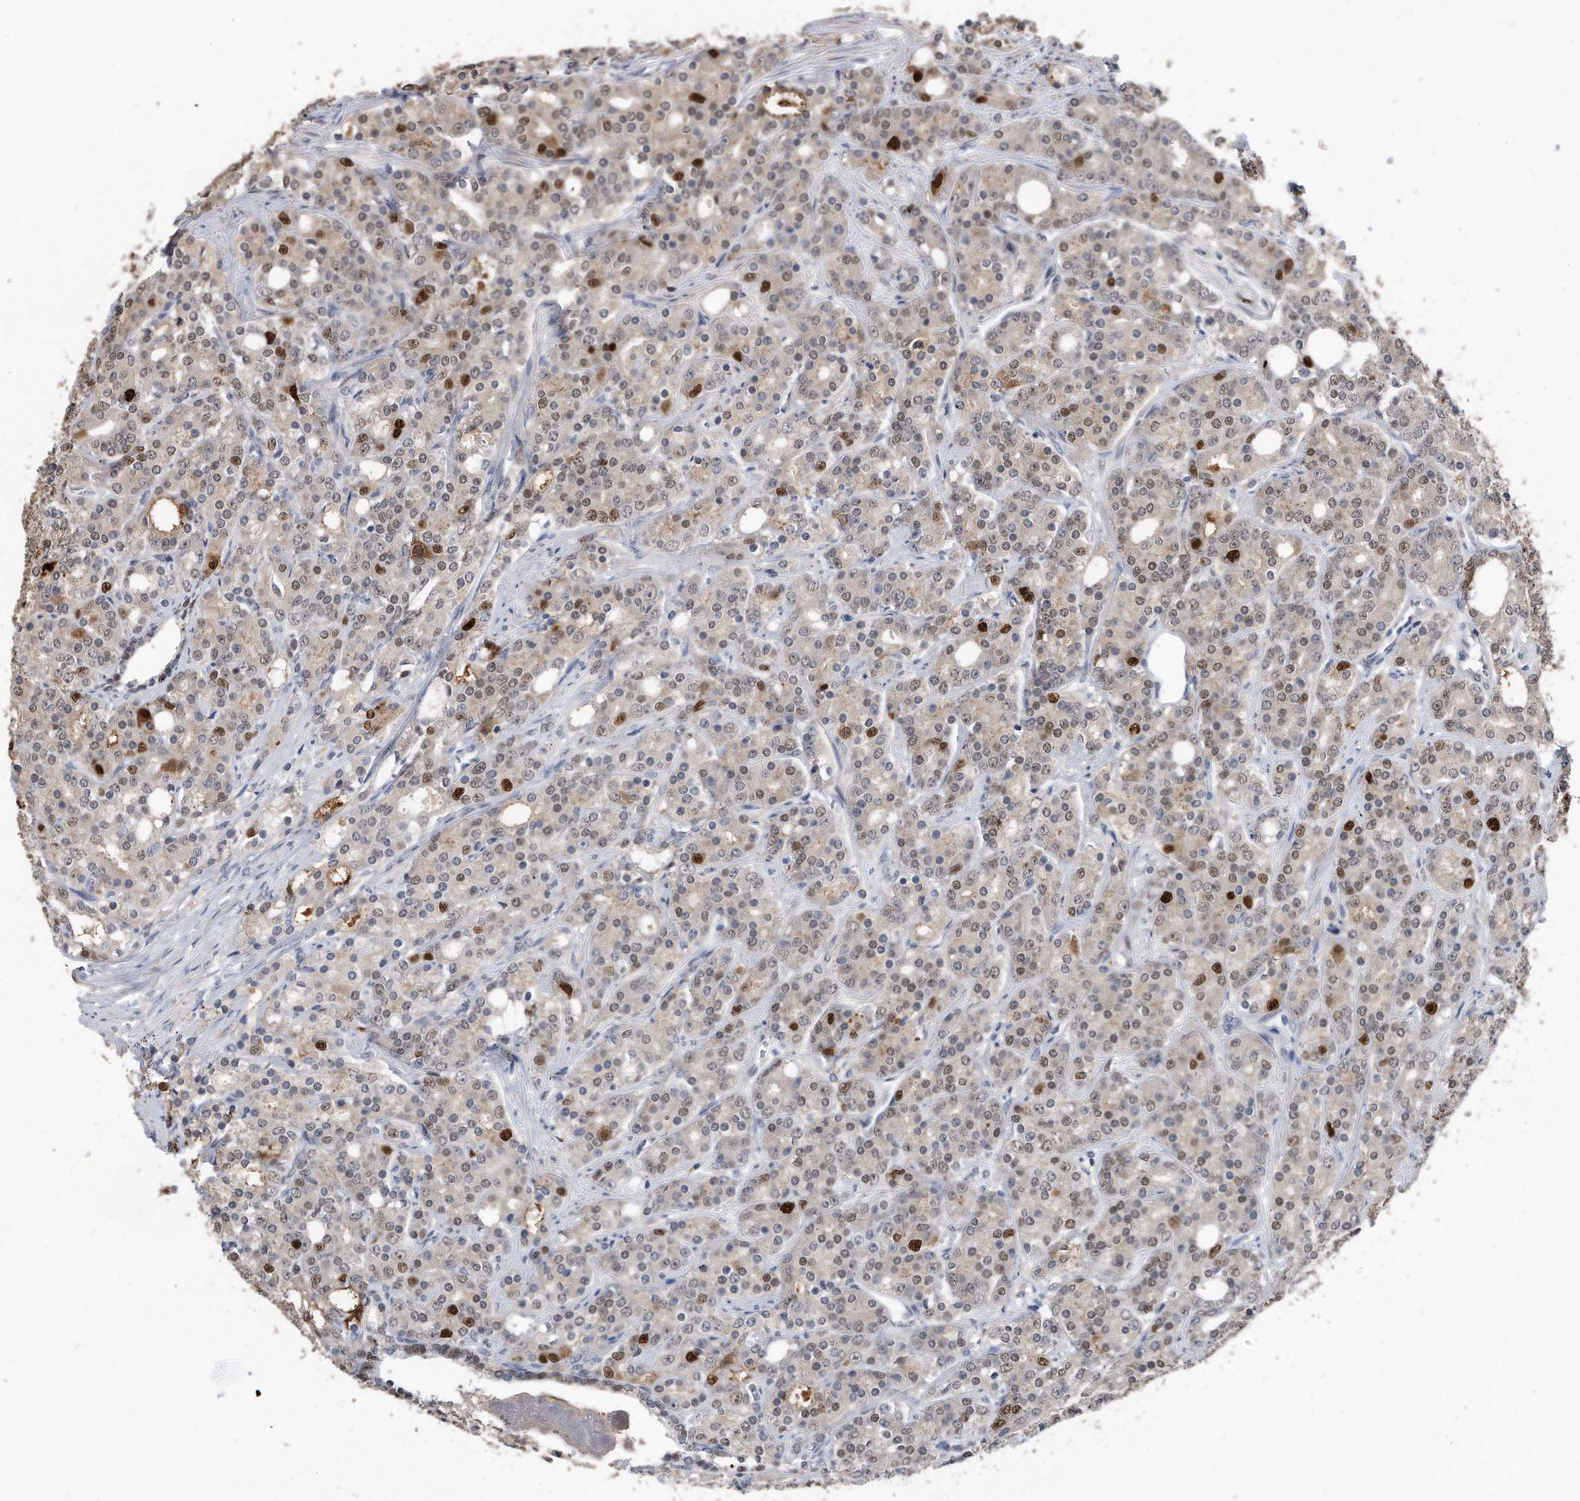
{"staining": {"intensity": "strong", "quantity": "<25%", "location": "nuclear"}, "tissue": "prostate cancer", "cell_type": "Tumor cells", "image_type": "cancer", "snomed": [{"axis": "morphology", "description": "Adenocarcinoma, High grade"}, {"axis": "topography", "description": "Prostate"}], "caption": "Approximately <25% of tumor cells in human prostate adenocarcinoma (high-grade) demonstrate strong nuclear protein expression as visualized by brown immunohistochemical staining.", "gene": "PCNA", "patient": {"sex": "male", "age": 62}}